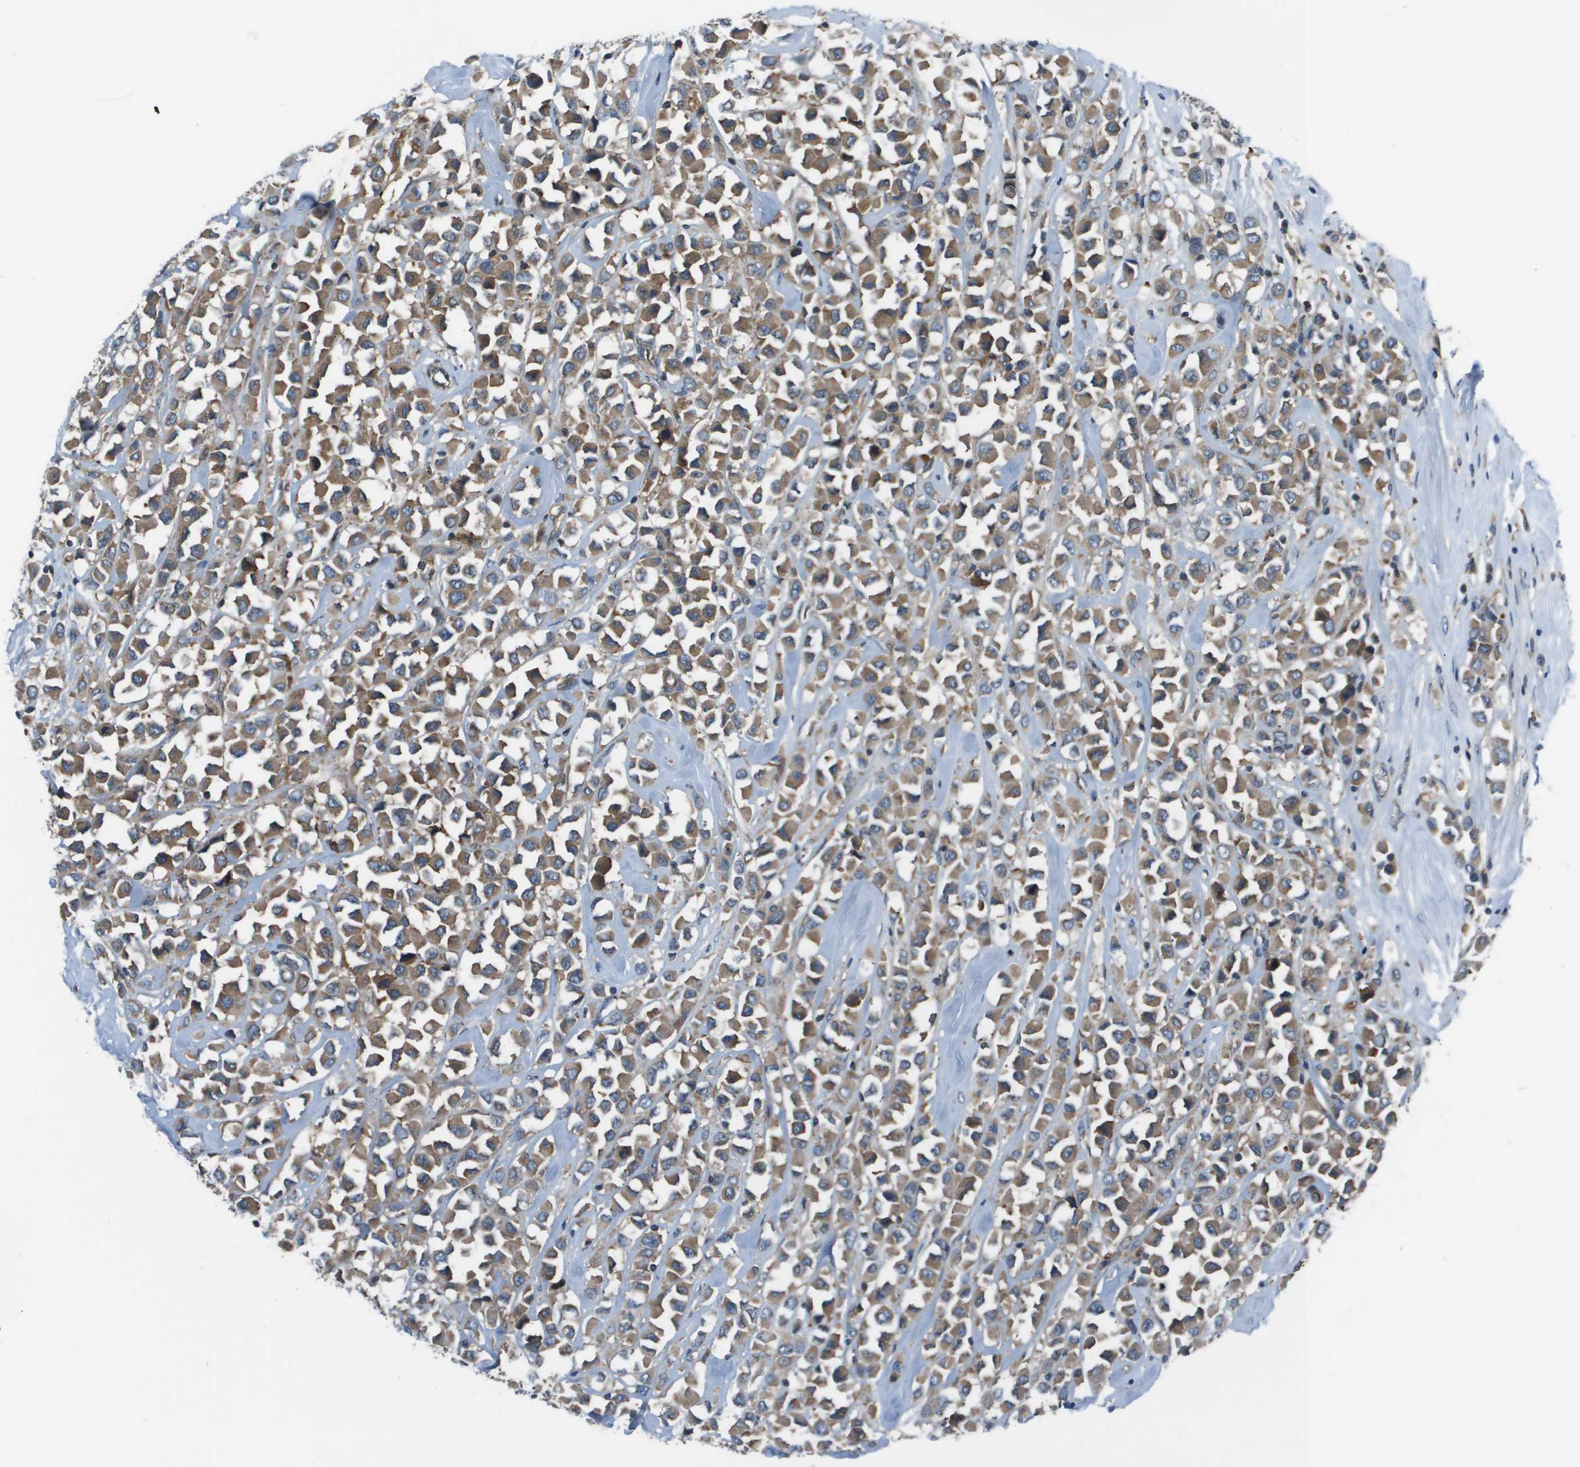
{"staining": {"intensity": "moderate", "quantity": ">75%", "location": "cytoplasmic/membranous"}, "tissue": "breast cancer", "cell_type": "Tumor cells", "image_type": "cancer", "snomed": [{"axis": "morphology", "description": "Duct carcinoma"}, {"axis": "topography", "description": "Breast"}], "caption": "Breast intraductal carcinoma was stained to show a protein in brown. There is medium levels of moderate cytoplasmic/membranous expression in approximately >75% of tumor cells.", "gene": "EIF3B", "patient": {"sex": "female", "age": 61}}